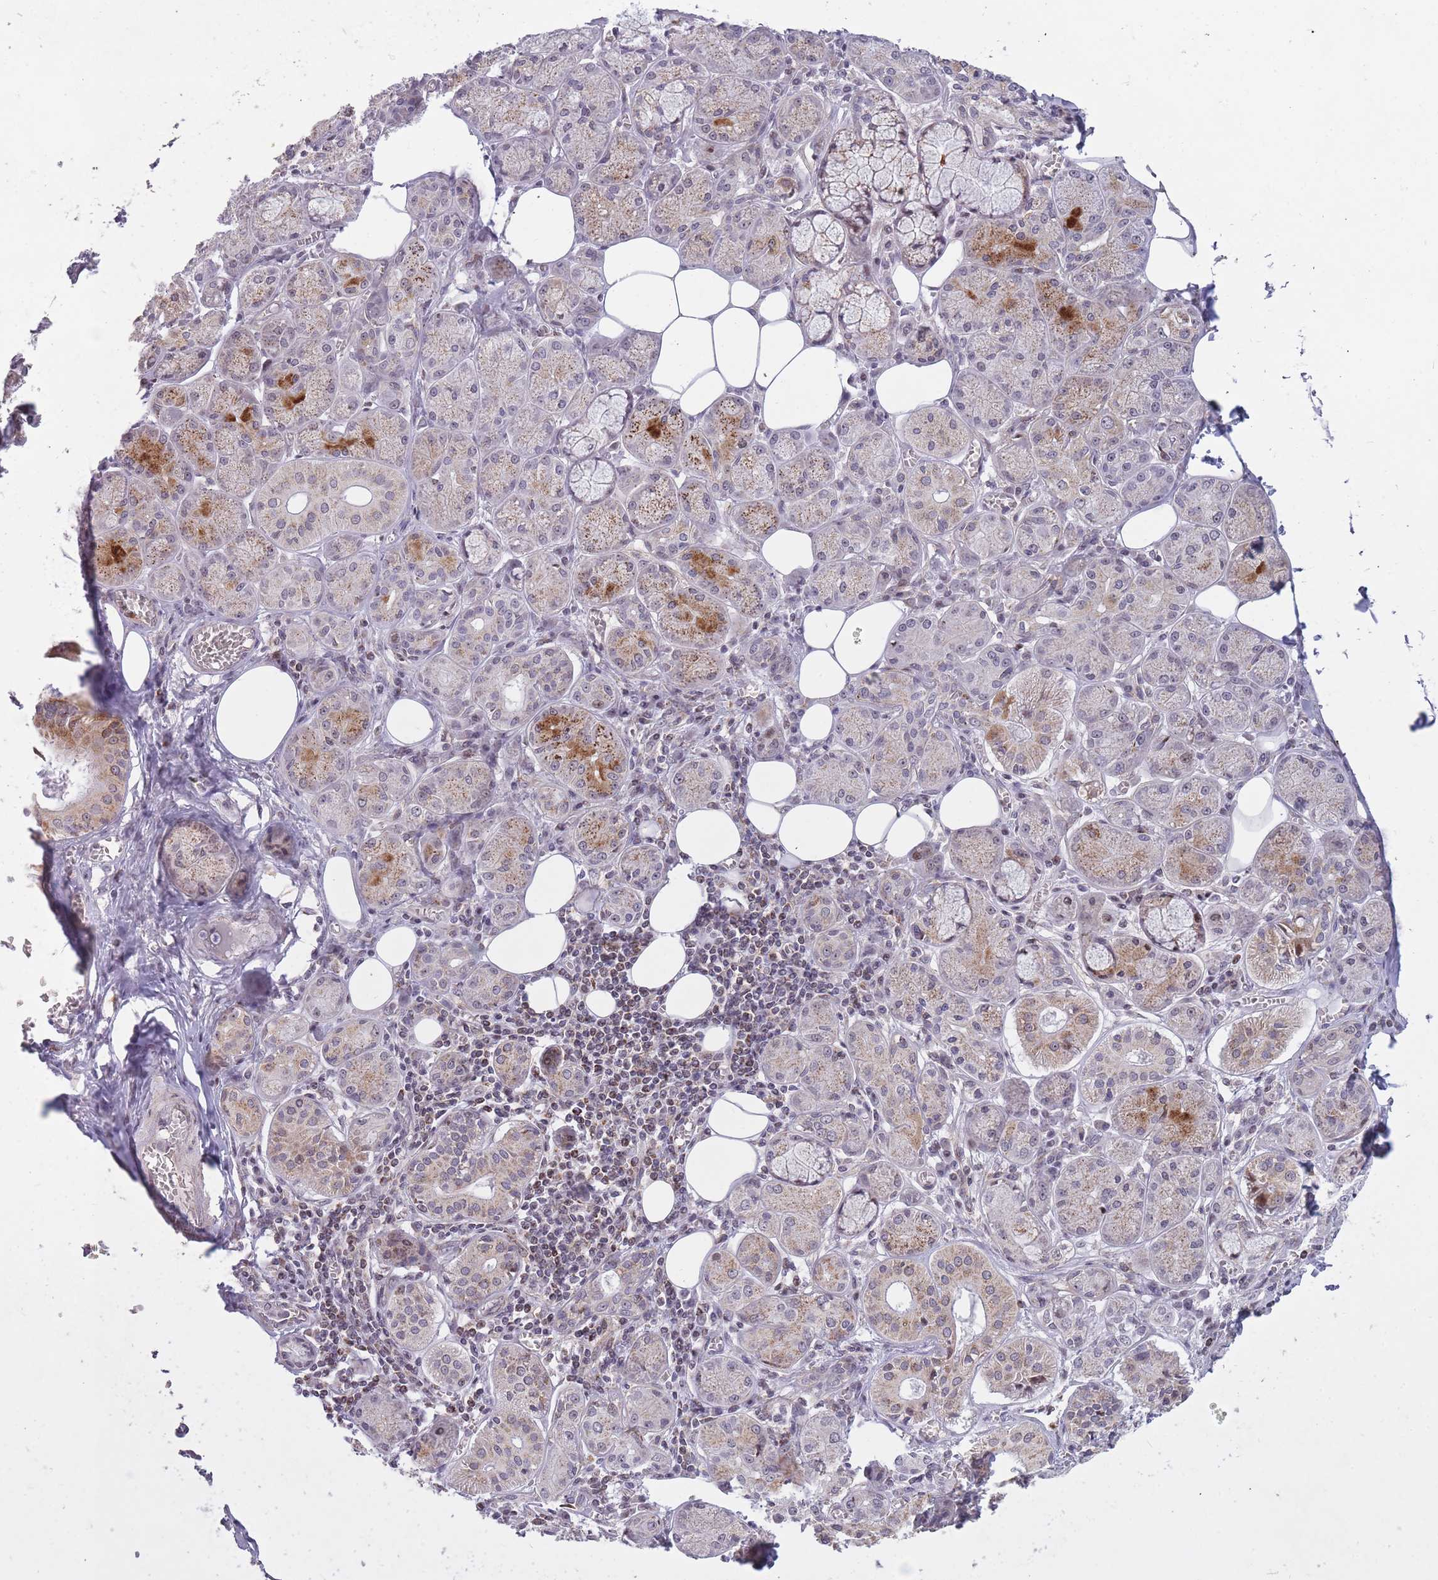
{"staining": {"intensity": "moderate", "quantity": "25%-75%", "location": "cytoplasmic/membranous,nuclear"}, "tissue": "salivary gland", "cell_type": "Glandular cells", "image_type": "normal", "snomed": [{"axis": "morphology", "description": "Normal tissue, NOS"}, {"axis": "topography", "description": "Salivary gland"}], "caption": "Protein staining of benign salivary gland exhibits moderate cytoplasmic/membranous,nuclear expression in approximately 25%-75% of glandular cells. Using DAB (3,3'-diaminobenzidine) (brown) and hematoxylin (blue) stains, captured at high magnification using brightfield microscopy.", "gene": "DPYSL4", "patient": {"sex": "male", "age": 74}}